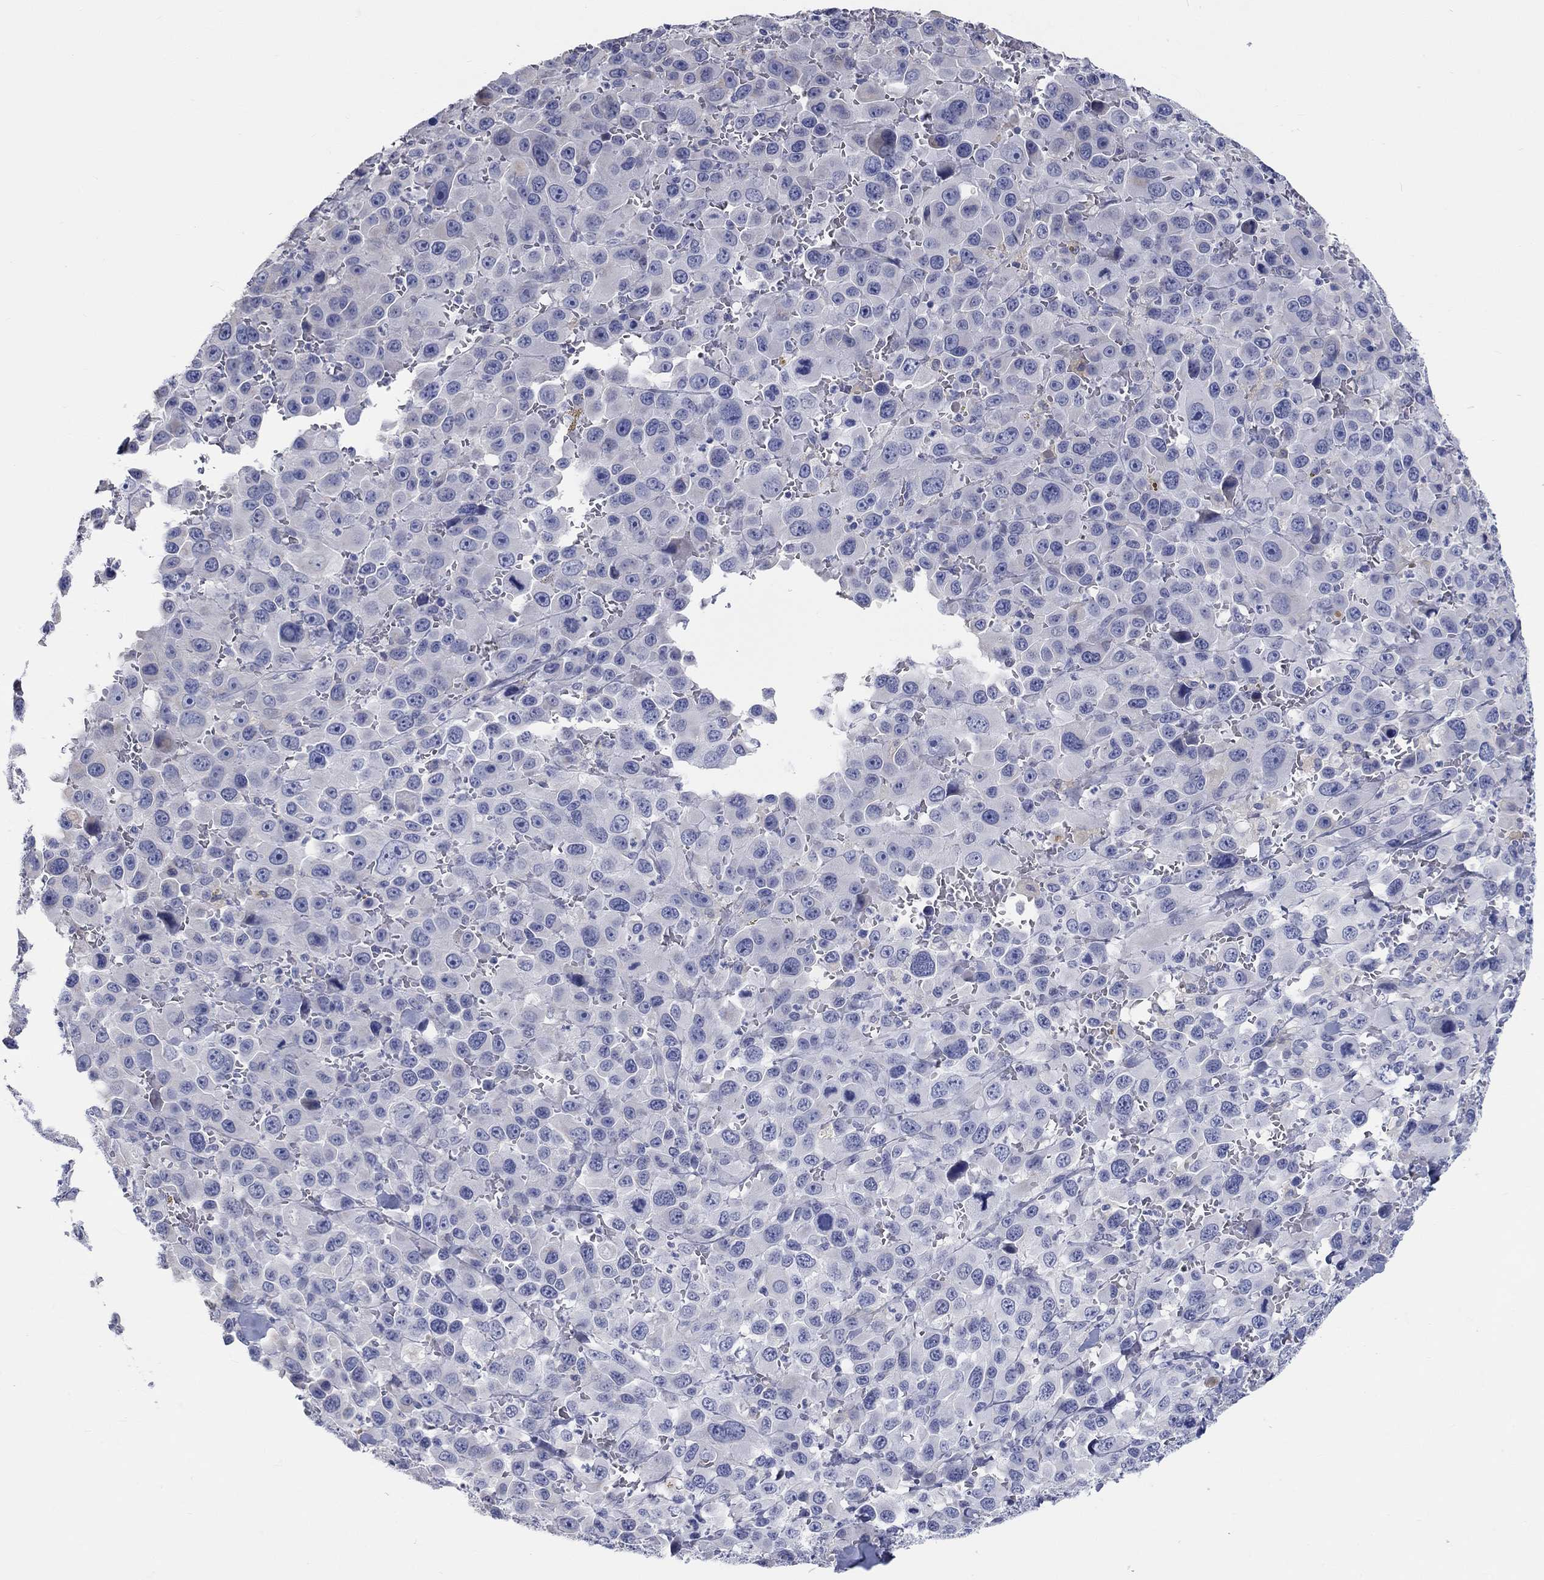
{"staining": {"intensity": "negative", "quantity": "none", "location": "none"}, "tissue": "melanoma", "cell_type": "Tumor cells", "image_type": "cancer", "snomed": [{"axis": "morphology", "description": "Malignant melanoma, NOS"}, {"axis": "topography", "description": "Skin"}], "caption": "There is no significant staining in tumor cells of malignant melanoma. (DAB (3,3'-diaminobenzidine) IHC, high magnification).", "gene": "LRRC4C", "patient": {"sex": "female", "age": 91}}